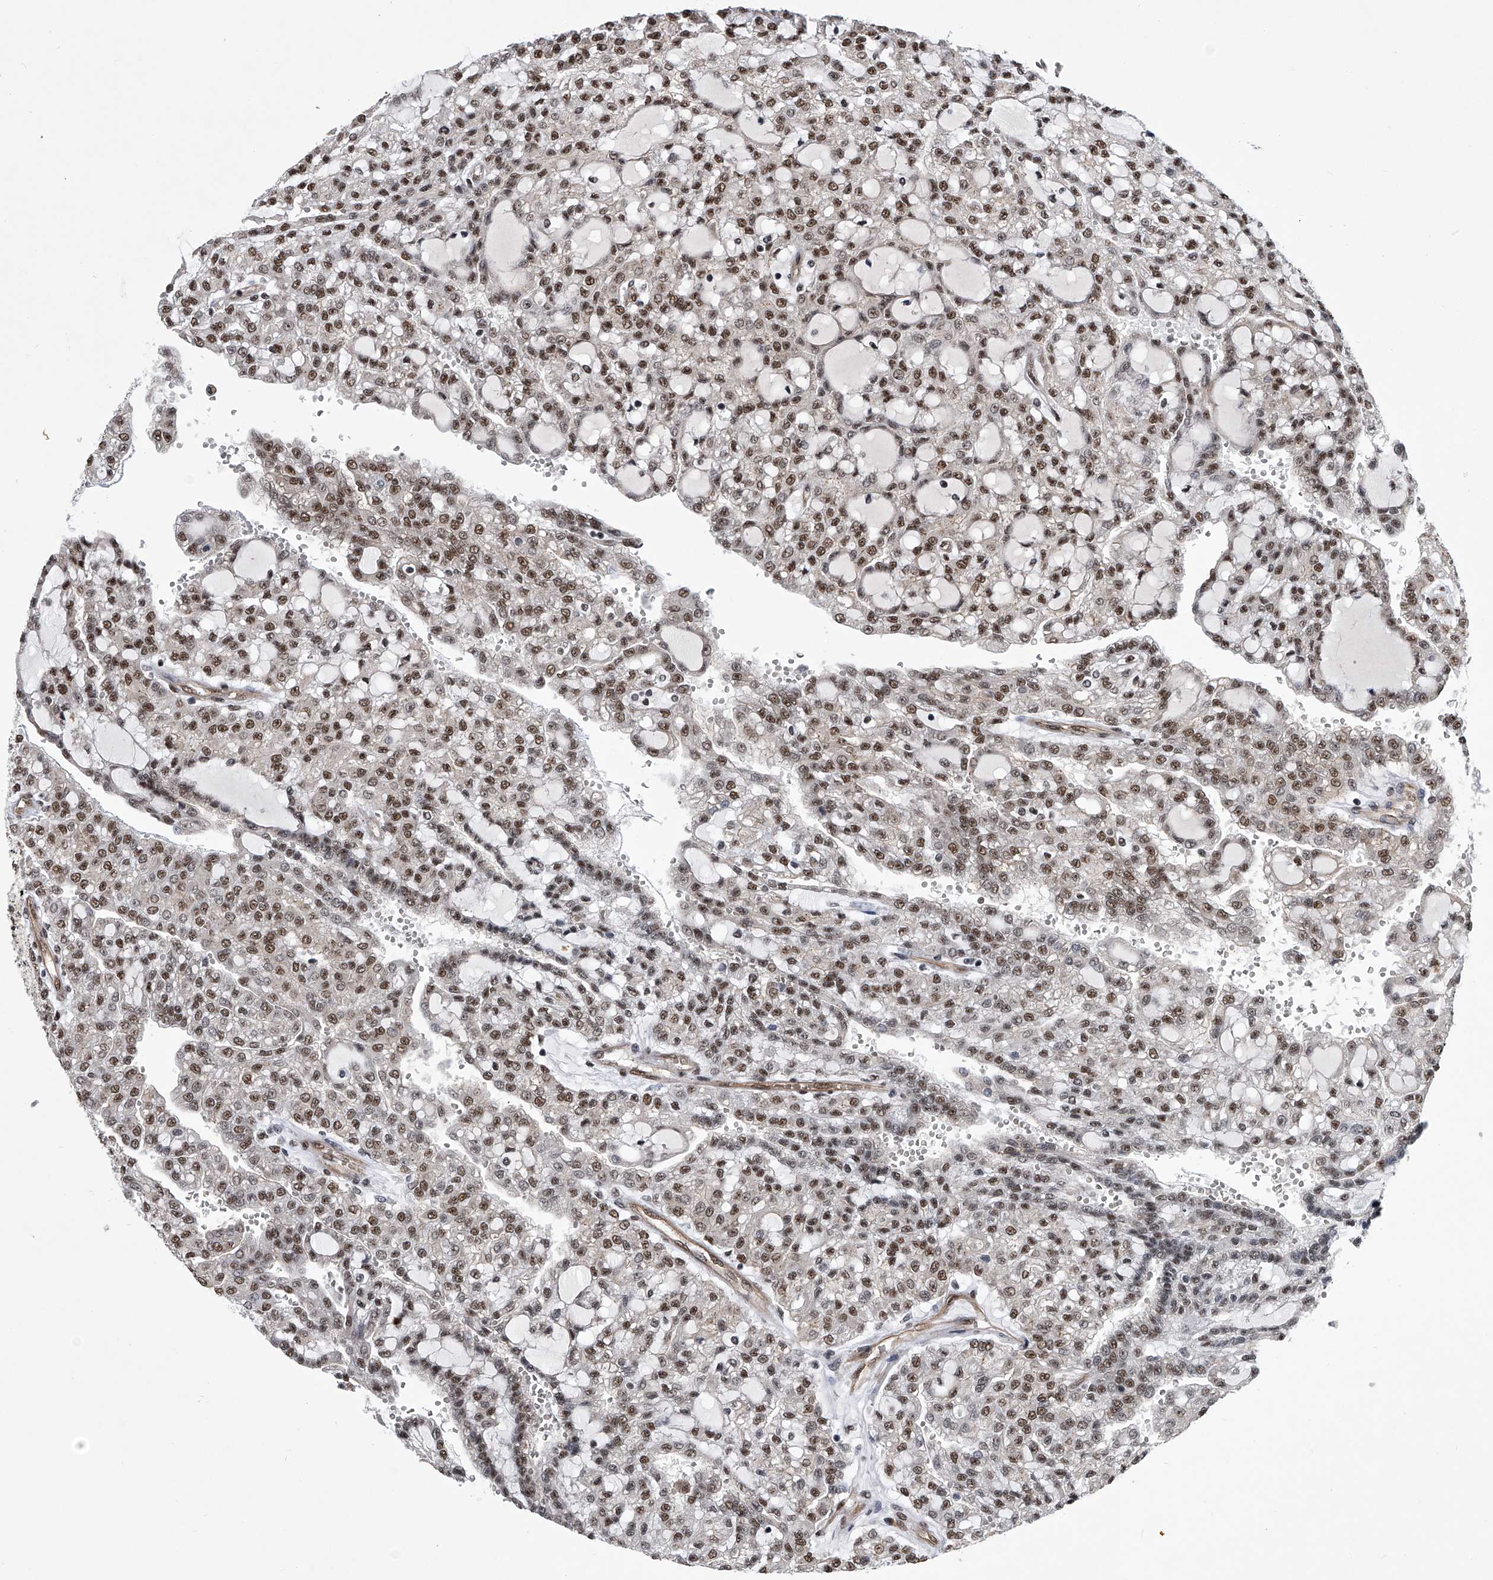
{"staining": {"intensity": "moderate", "quantity": ">75%", "location": "nuclear"}, "tissue": "renal cancer", "cell_type": "Tumor cells", "image_type": "cancer", "snomed": [{"axis": "morphology", "description": "Adenocarcinoma, NOS"}, {"axis": "topography", "description": "Kidney"}], "caption": "Immunohistochemistry (IHC) histopathology image of human renal adenocarcinoma stained for a protein (brown), which shows medium levels of moderate nuclear positivity in approximately >75% of tumor cells.", "gene": "ZNF76", "patient": {"sex": "male", "age": 63}}